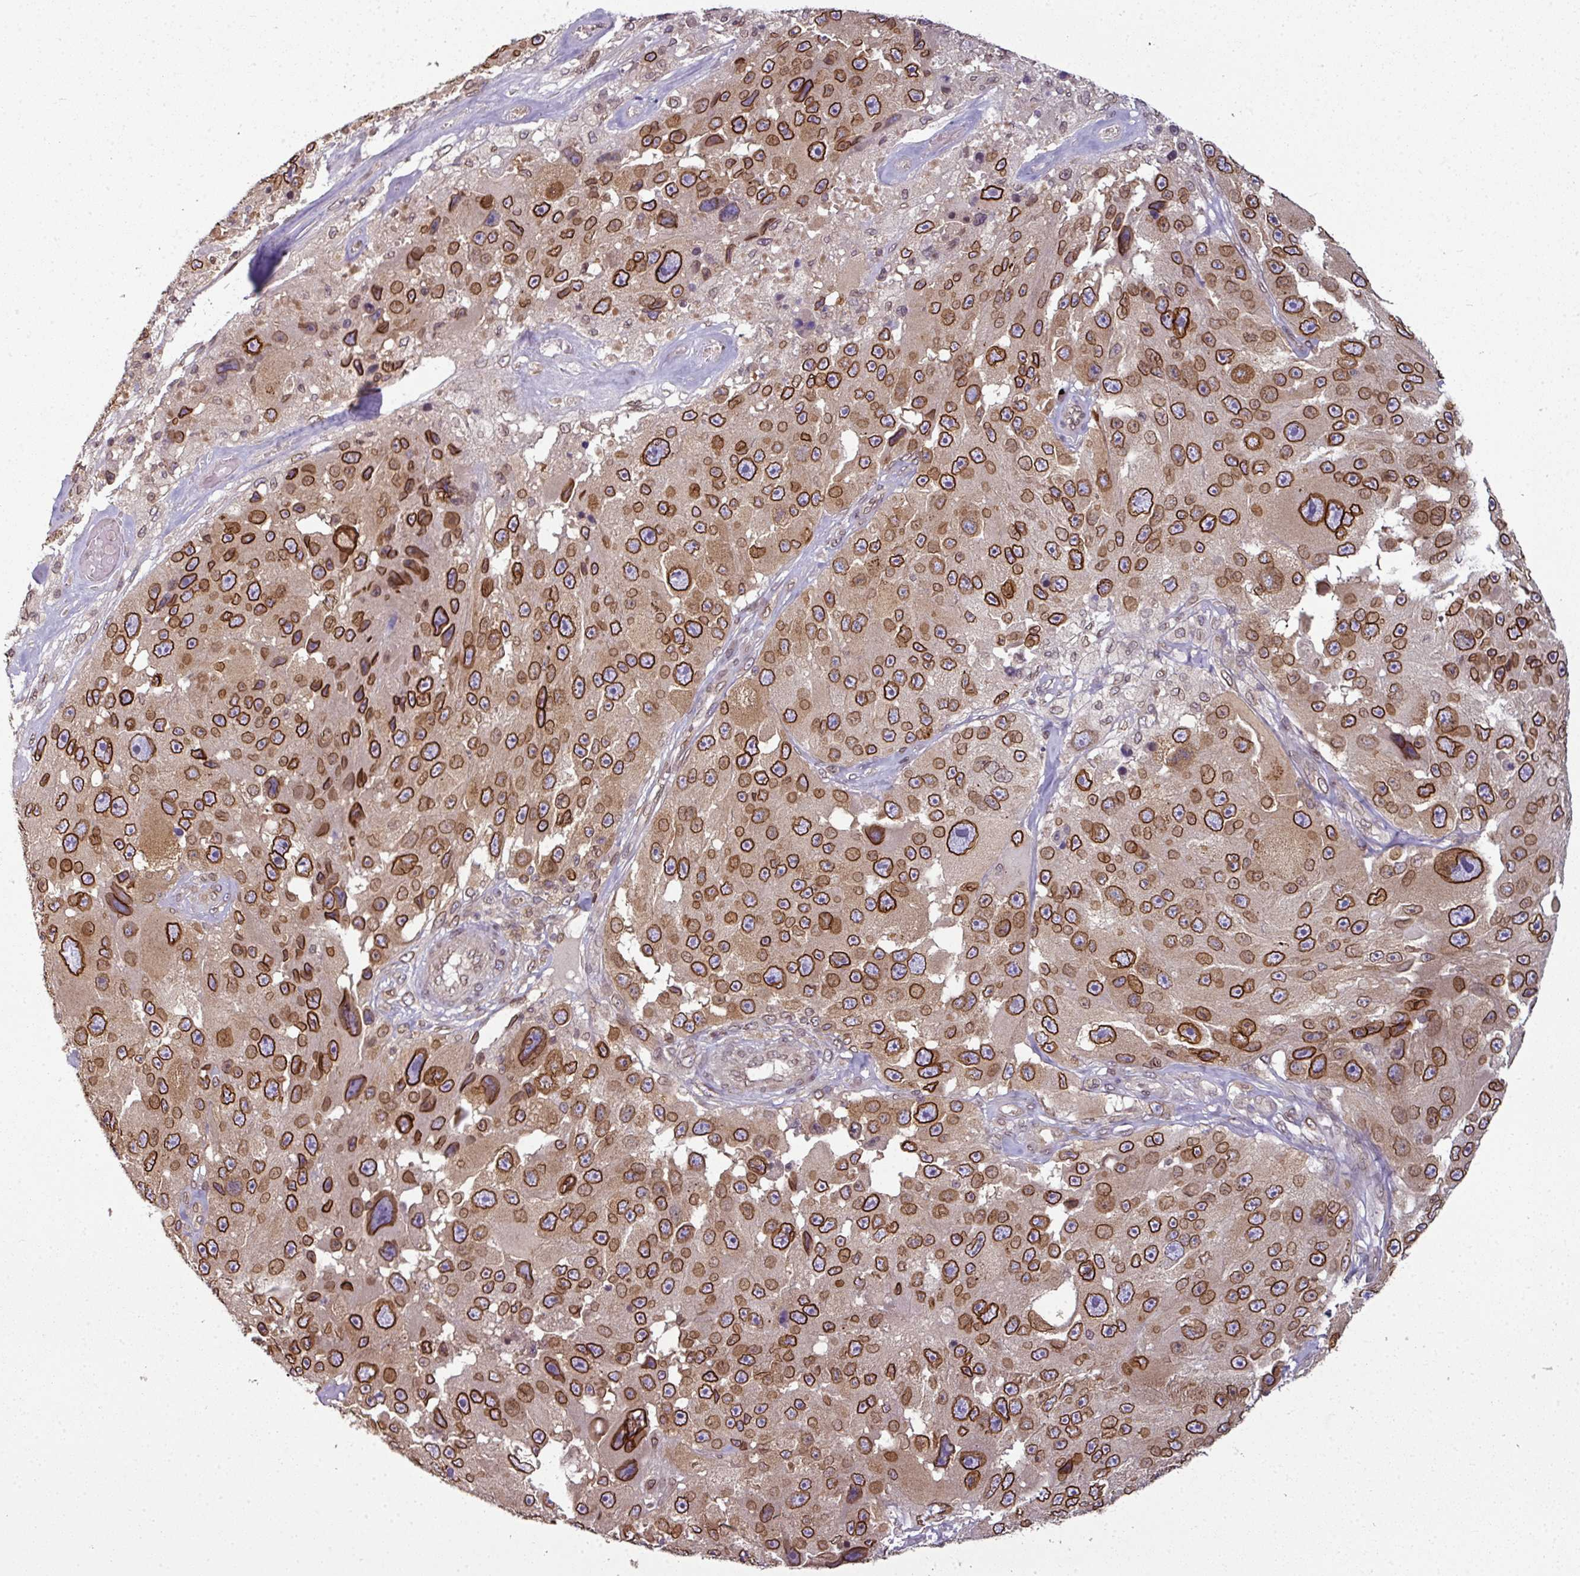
{"staining": {"intensity": "strong", "quantity": ">75%", "location": "cytoplasmic/membranous,nuclear"}, "tissue": "melanoma", "cell_type": "Tumor cells", "image_type": "cancer", "snomed": [{"axis": "morphology", "description": "Malignant melanoma, Metastatic site"}, {"axis": "topography", "description": "Lymph node"}], "caption": "High-power microscopy captured an immunohistochemistry (IHC) photomicrograph of melanoma, revealing strong cytoplasmic/membranous and nuclear expression in about >75% of tumor cells.", "gene": "RANGAP1", "patient": {"sex": "male", "age": 62}}